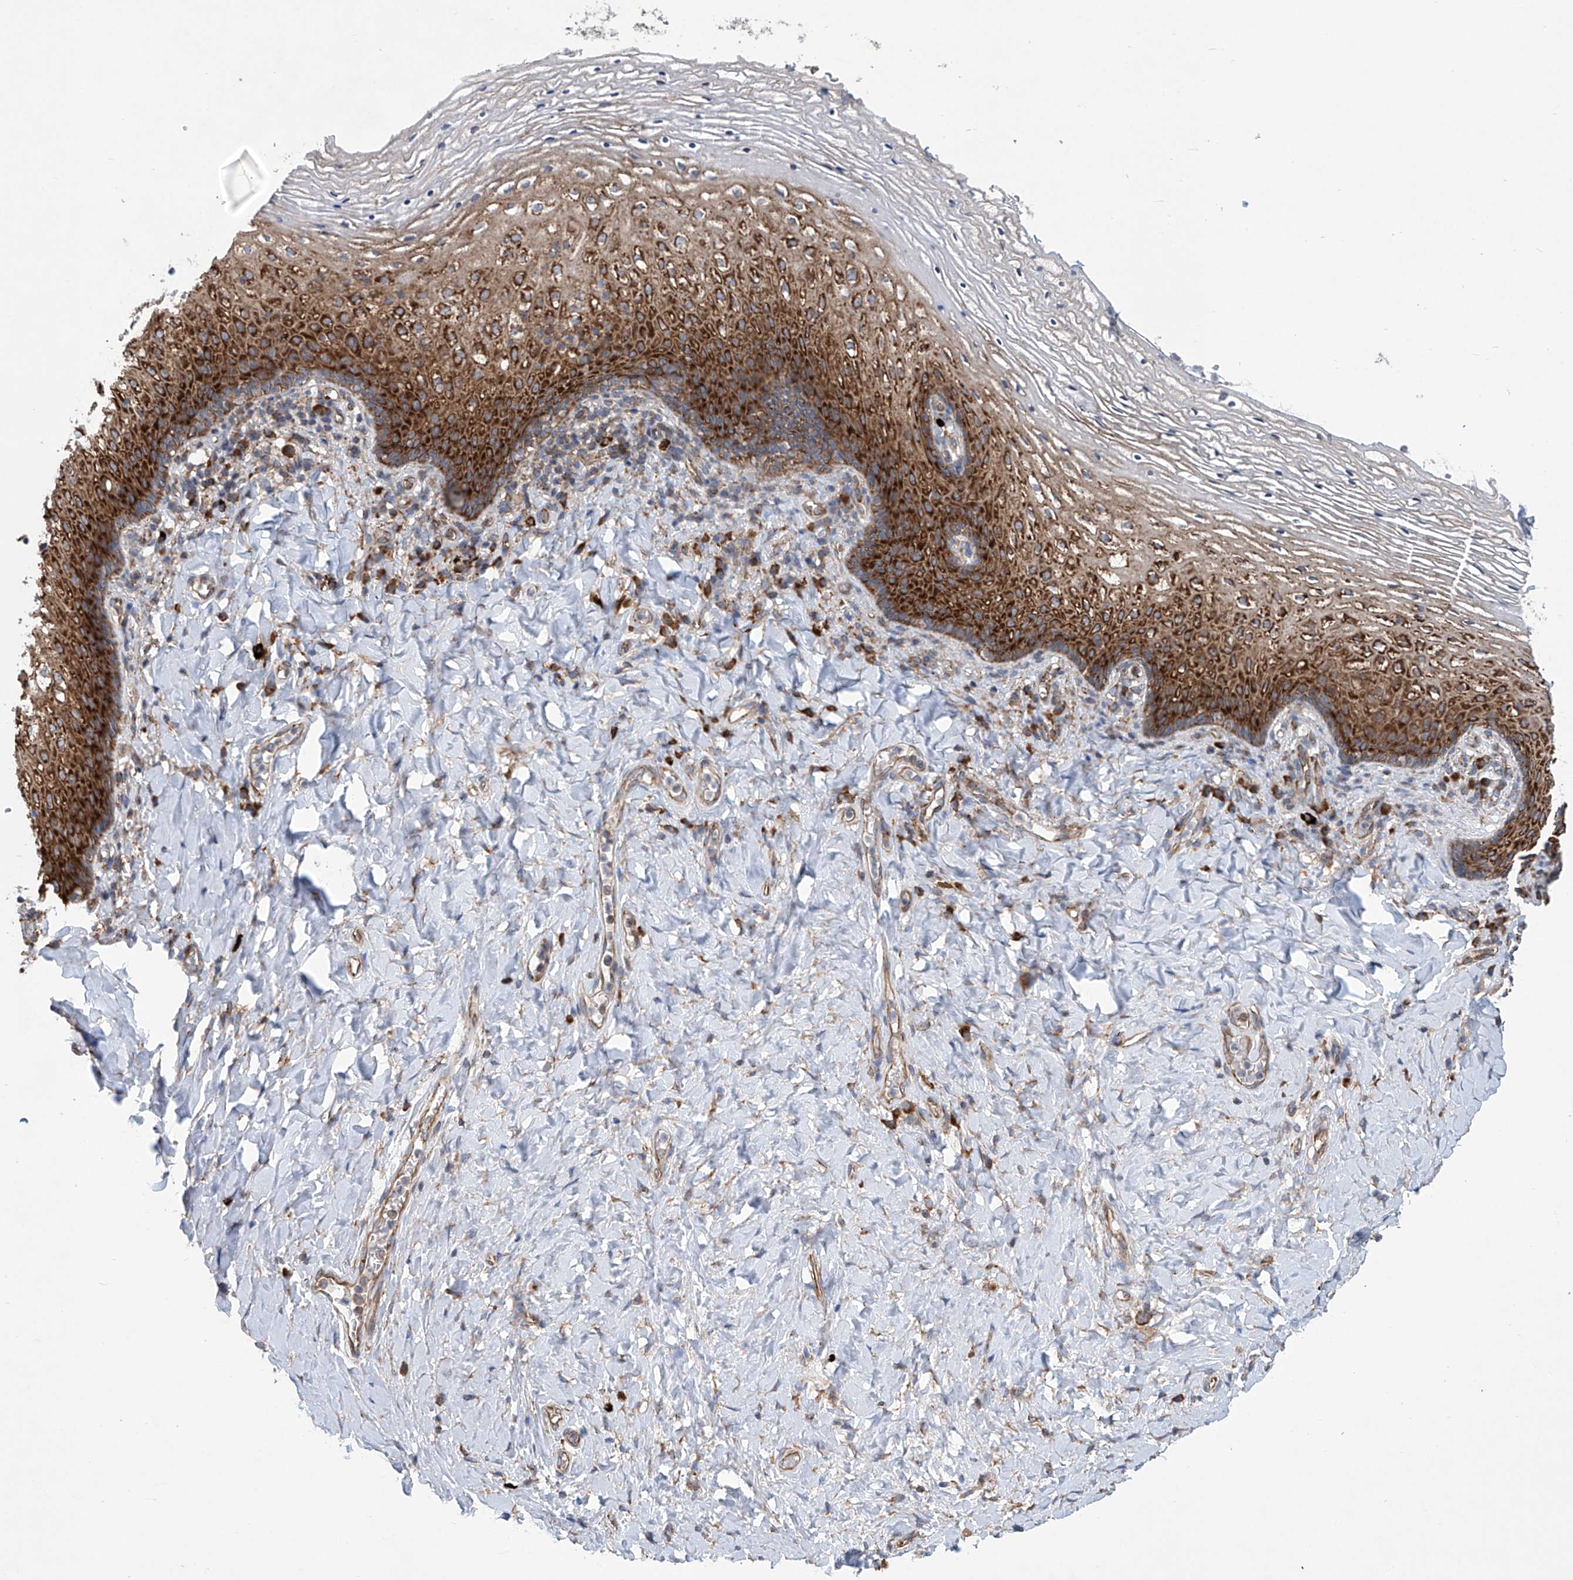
{"staining": {"intensity": "strong", "quantity": ">75%", "location": "cytoplasmic/membranous"}, "tissue": "vagina", "cell_type": "Squamous epithelial cells", "image_type": "normal", "snomed": [{"axis": "morphology", "description": "Normal tissue, NOS"}, {"axis": "topography", "description": "Vagina"}], "caption": "A brown stain labels strong cytoplasmic/membranous expression of a protein in squamous epithelial cells of unremarkable vagina.", "gene": "SENP2", "patient": {"sex": "female", "age": 60}}